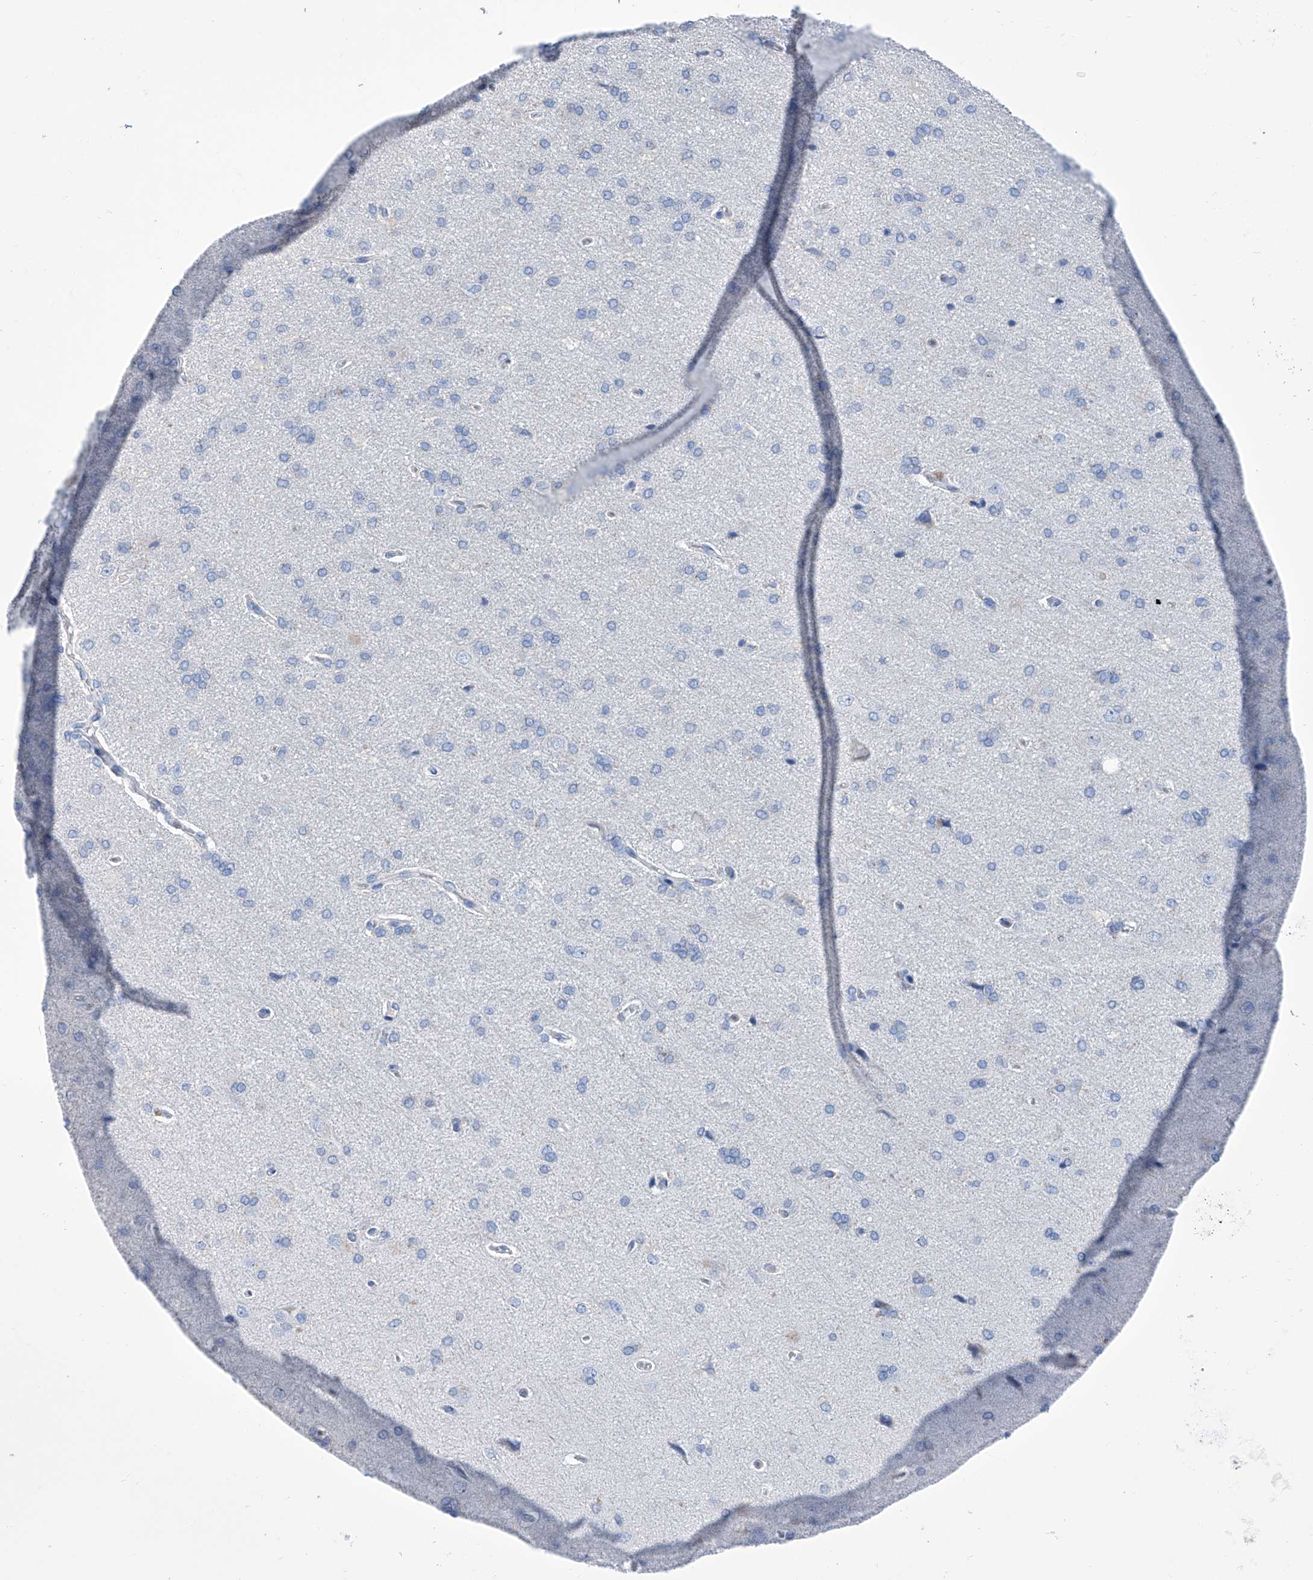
{"staining": {"intensity": "negative", "quantity": "none", "location": "none"}, "tissue": "cerebral cortex", "cell_type": "Endothelial cells", "image_type": "normal", "snomed": [{"axis": "morphology", "description": "Normal tissue, NOS"}, {"axis": "topography", "description": "Cerebral cortex"}], "caption": "Immunohistochemical staining of benign cerebral cortex demonstrates no significant expression in endothelial cells. (DAB (3,3'-diaminobenzidine) immunohistochemistry with hematoxylin counter stain).", "gene": "IMPA2", "patient": {"sex": "male", "age": 62}}